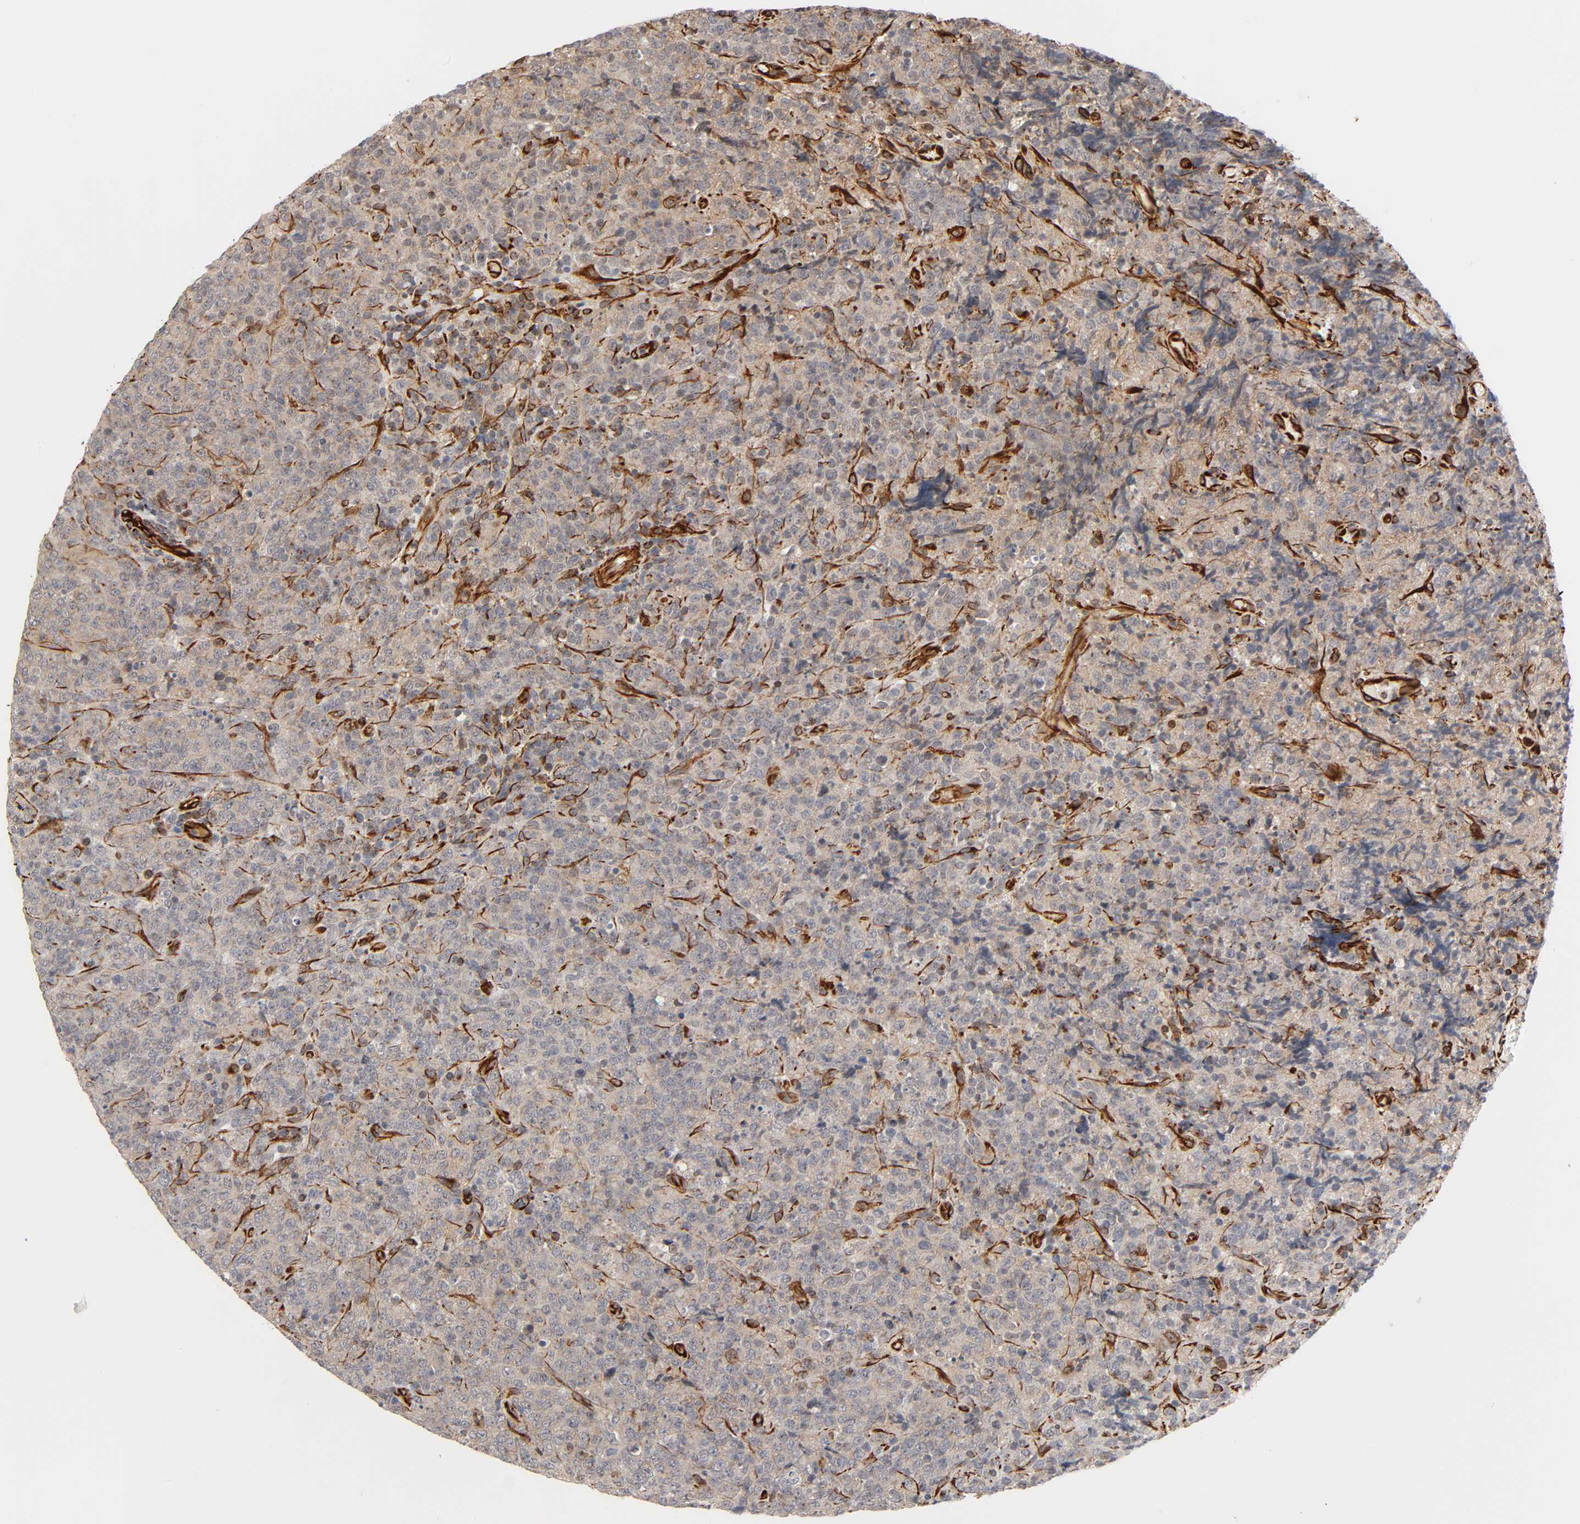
{"staining": {"intensity": "weak", "quantity": ">75%", "location": "cytoplasmic/membranous"}, "tissue": "lymphoma", "cell_type": "Tumor cells", "image_type": "cancer", "snomed": [{"axis": "morphology", "description": "Malignant lymphoma, non-Hodgkin's type, High grade"}, {"axis": "topography", "description": "Tonsil"}], "caption": "High-magnification brightfield microscopy of high-grade malignant lymphoma, non-Hodgkin's type stained with DAB (brown) and counterstained with hematoxylin (blue). tumor cells exhibit weak cytoplasmic/membranous expression is seen in about>75% of cells.", "gene": "REEP6", "patient": {"sex": "female", "age": 36}}